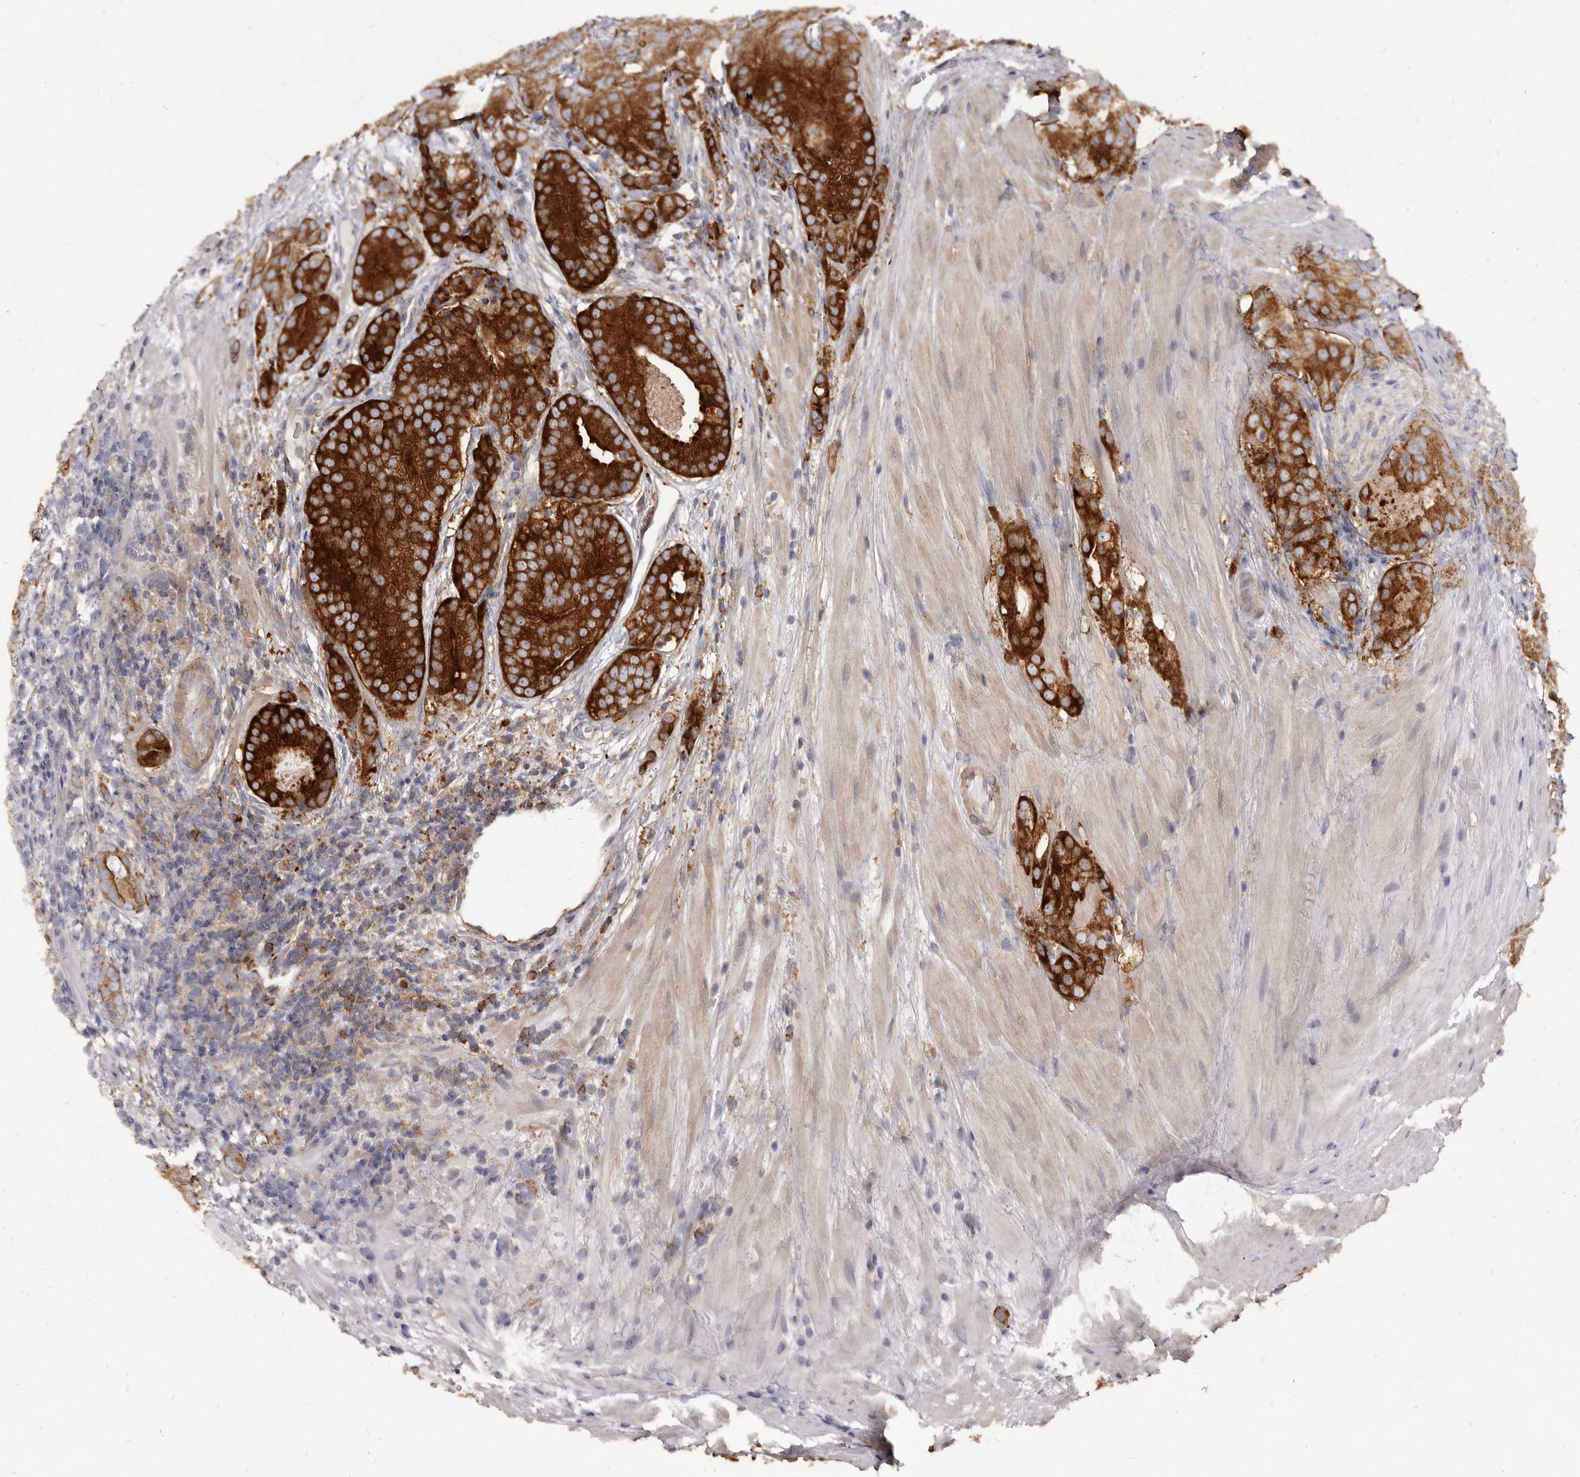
{"staining": {"intensity": "strong", "quantity": ">75%", "location": "cytoplasmic/membranous"}, "tissue": "prostate cancer", "cell_type": "Tumor cells", "image_type": "cancer", "snomed": [{"axis": "morphology", "description": "Adenocarcinoma, High grade"}, {"axis": "topography", "description": "Prostate"}], "caption": "A brown stain highlights strong cytoplasmic/membranous staining of a protein in adenocarcinoma (high-grade) (prostate) tumor cells.", "gene": "TPD52", "patient": {"sex": "male", "age": 57}}